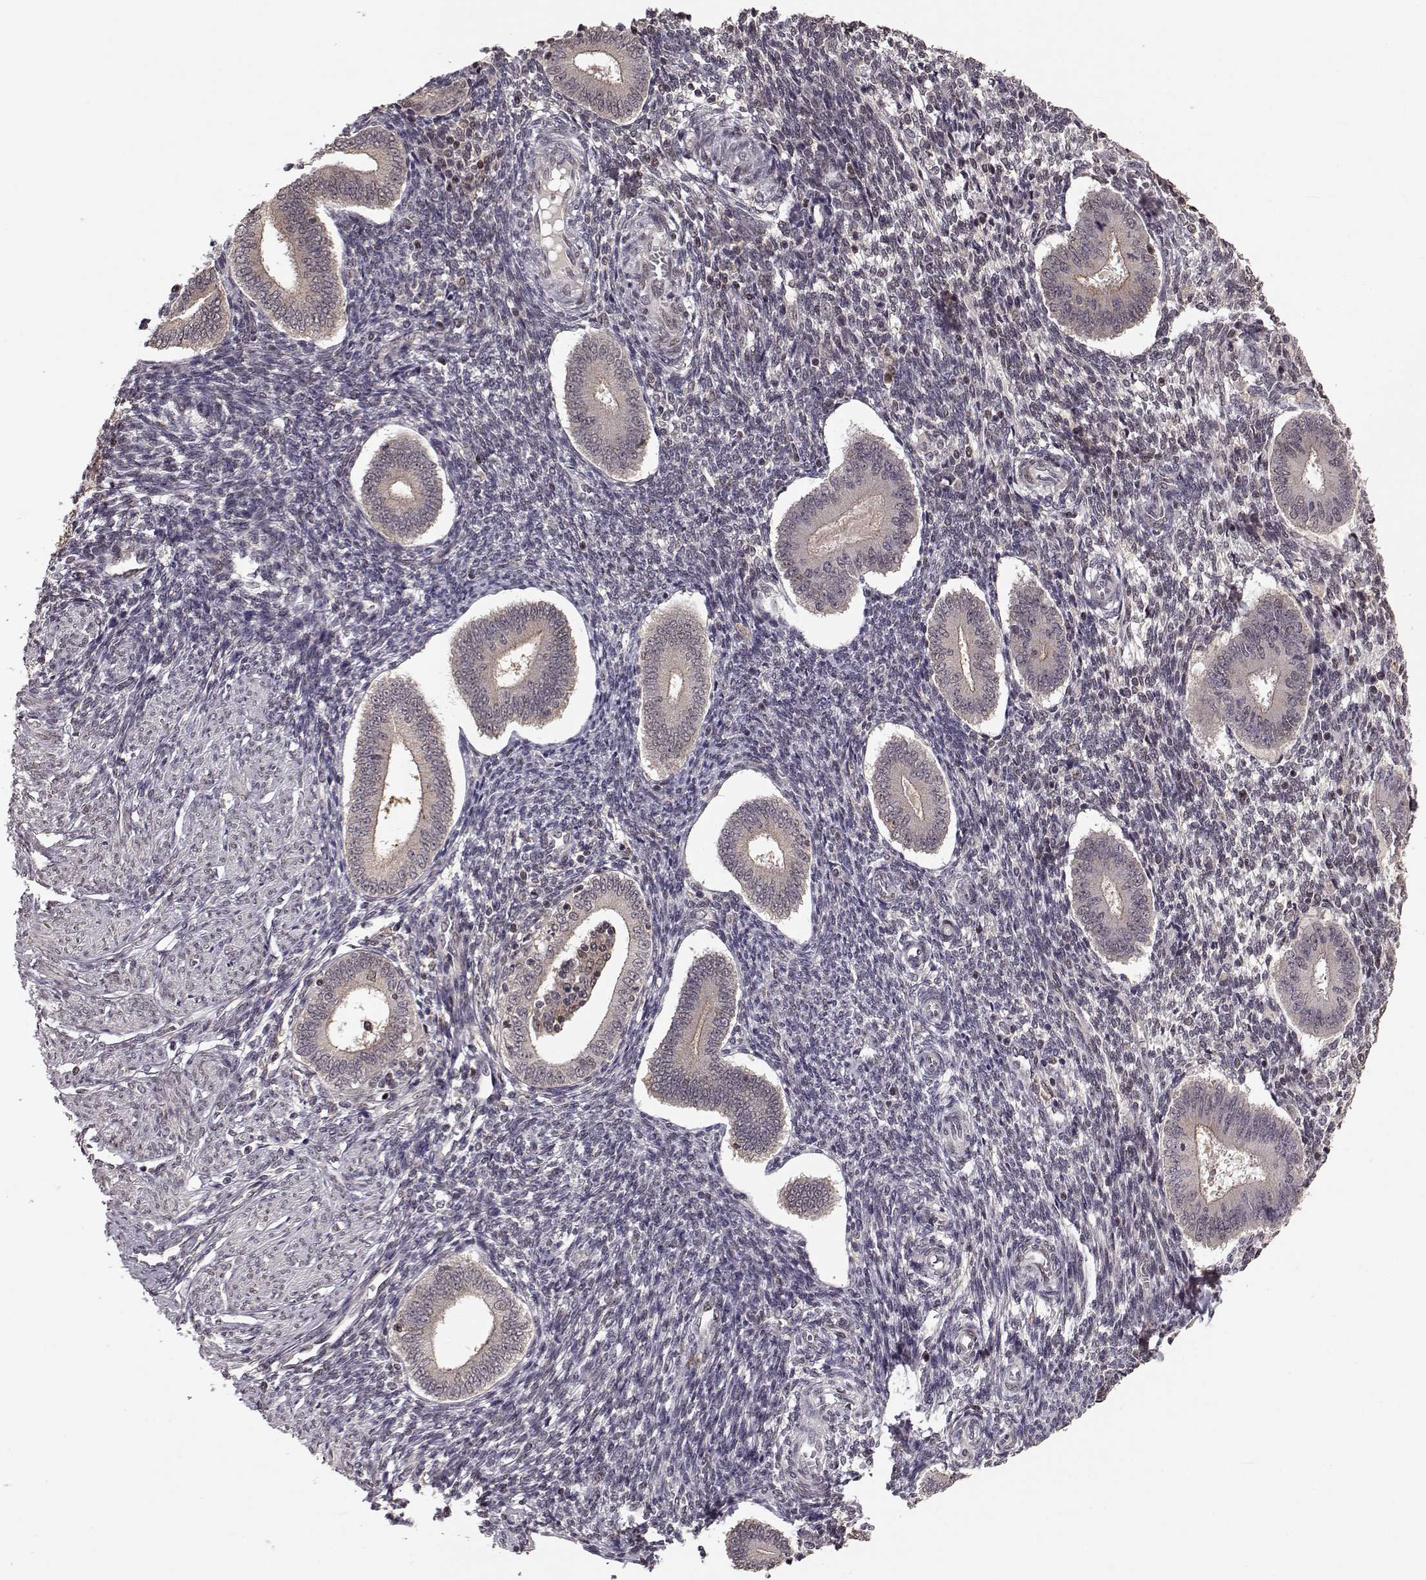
{"staining": {"intensity": "negative", "quantity": "none", "location": "none"}, "tissue": "endometrium", "cell_type": "Cells in endometrial stroma", "image_type": "normal", "snomed": [{"axis": "morphology", "description": "Normal tissue, NOS"}, {"axis": "topography", "description": "Endometrium"}], "caption": "A high-resolution histopathology image shows IHC staining of unremarkable endometrium, which shows no significant positivity in cells in endometrial stroma.", "gene": "PLEKHG3", "patient": {"sex": "female", "age": 40}}